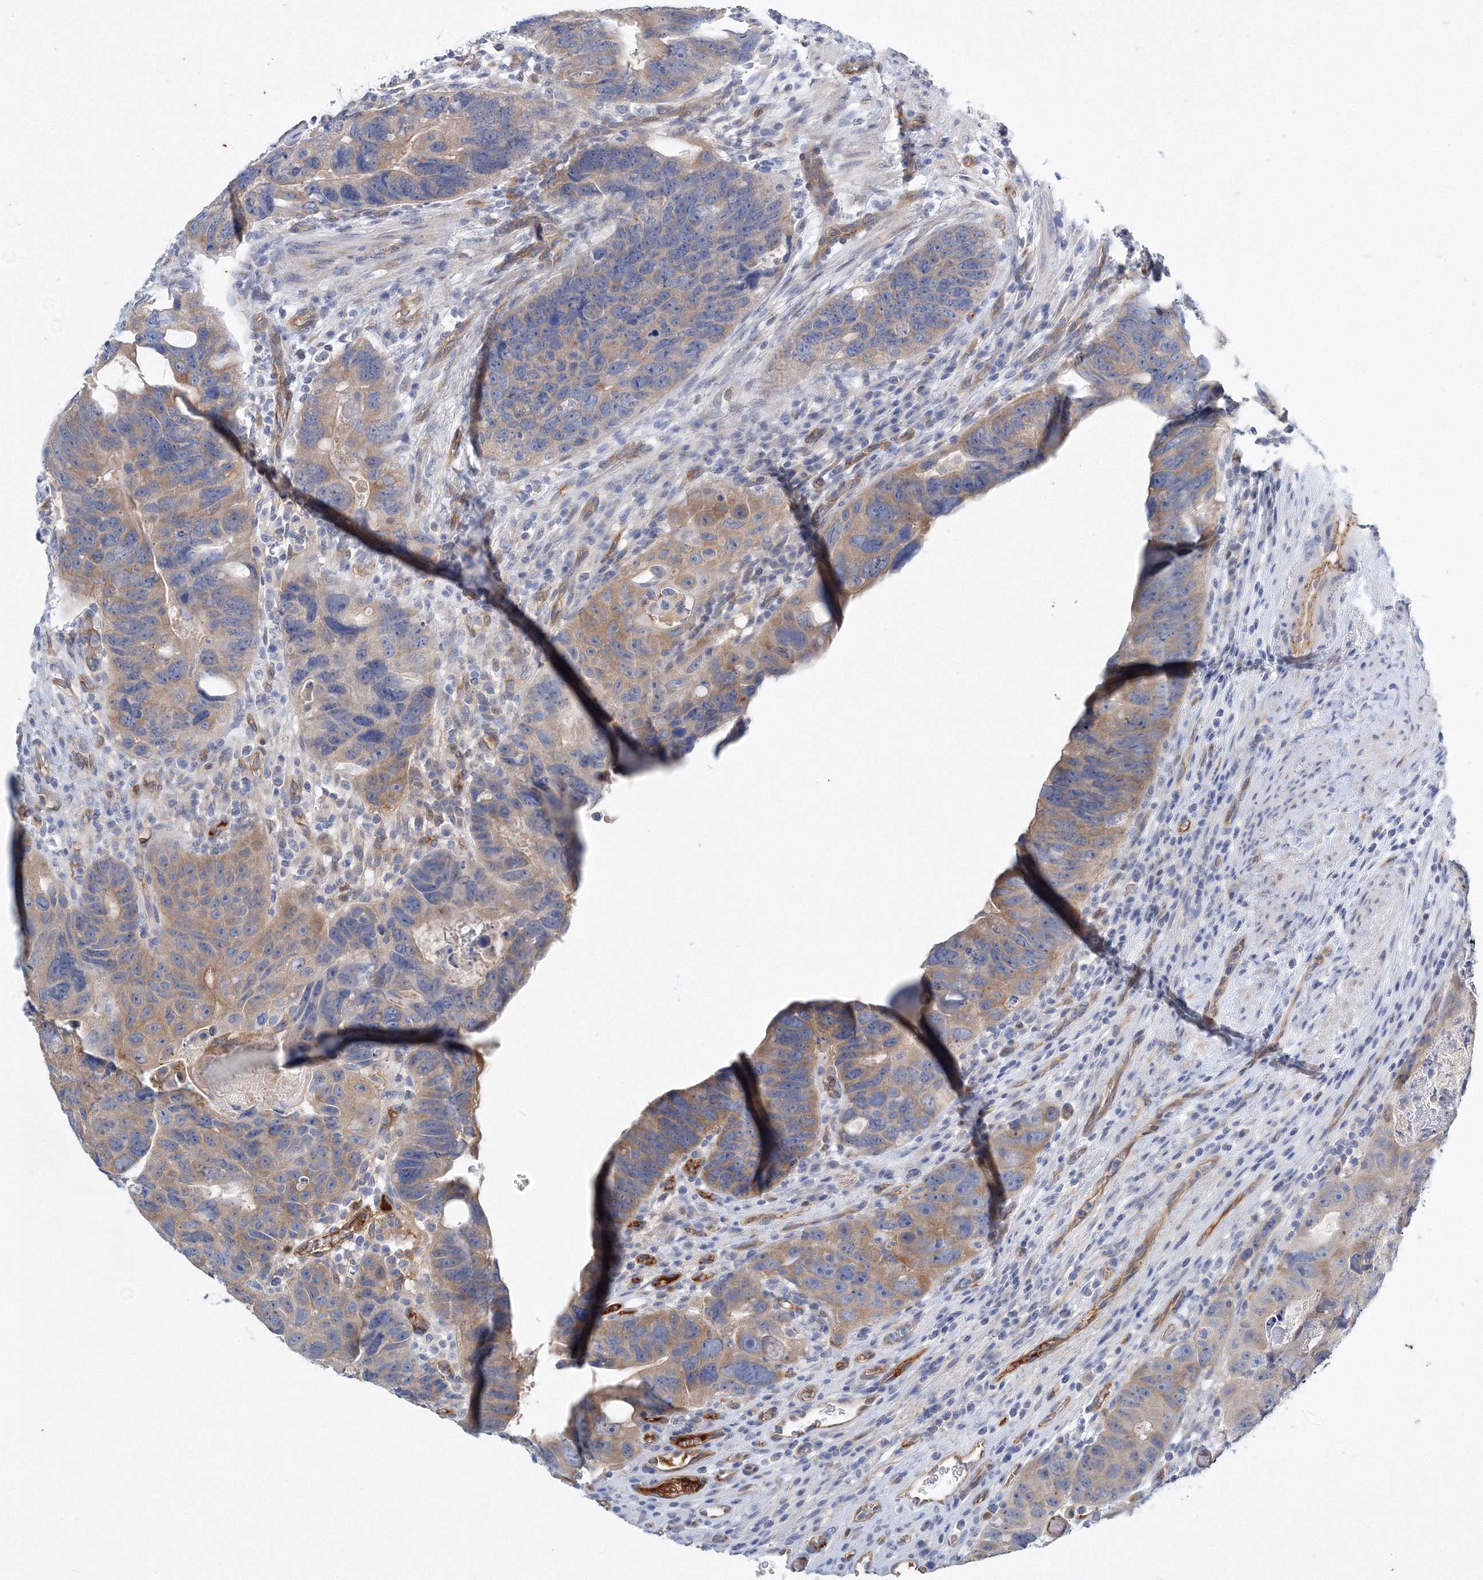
{"staining": {"intensity": "weak", "quantity": ">75%", "location": "cytoplasmic/membranous"}, "tissue": "colorectal cancer", "cell_type": "Tumor cells", "image_type": "cancer", "snomed": [{"axis": "morphology", "description": "Adenocarcinoma, NOS"}, {"axis": "topography", "description": "Rectum"}], "caption": "A histopathology image showing weak cytoplasmic/membranous positivity in about >75% of tumor cells in colorectal cancer (adenocarcinoma), as visualized by brown immunohistochemical staining.", "gene": "TANC1", "patient": {"sex": "male", "age": 59}}